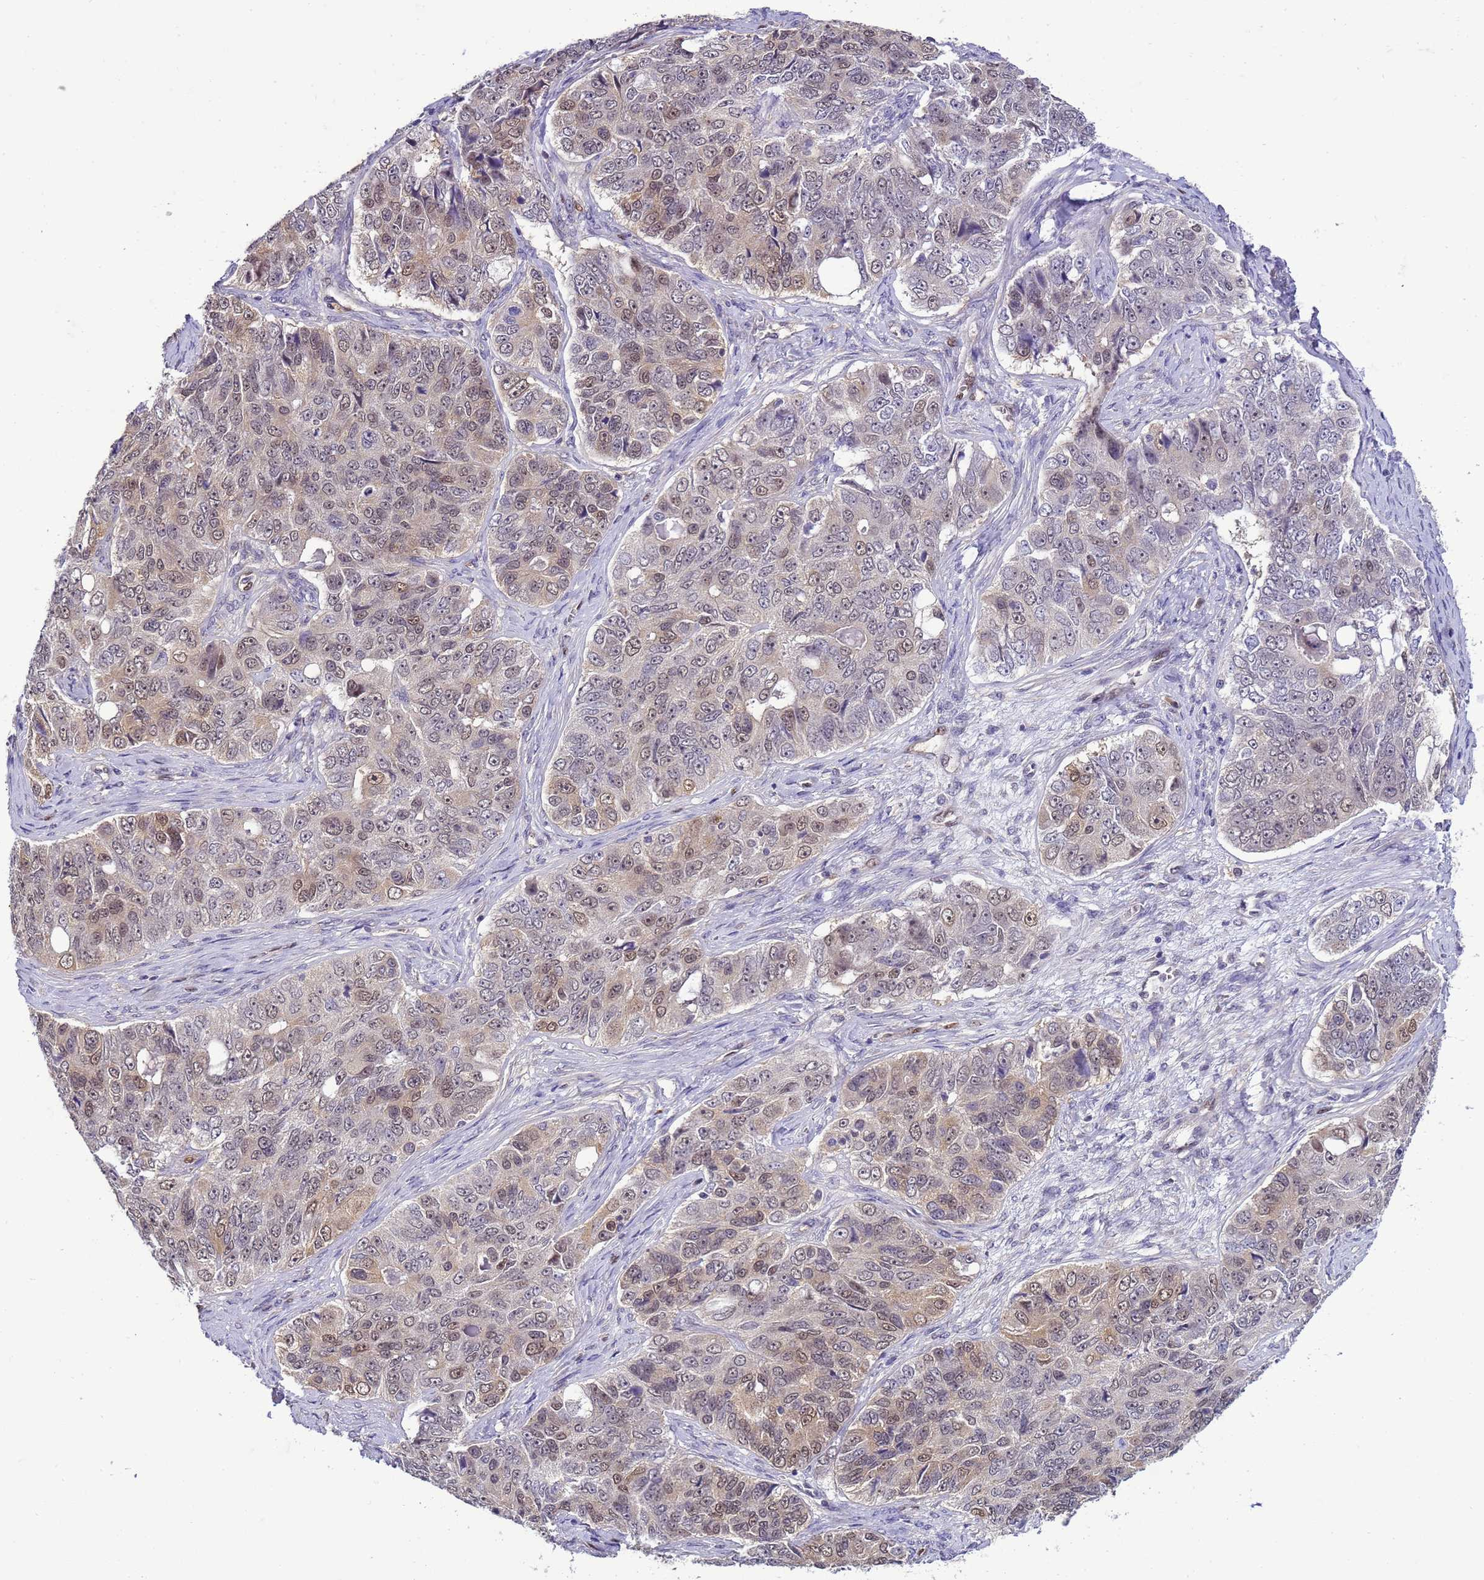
{"staining": {"intensity": "weak", "quantity": "25%-75%", "location": "nuclear"}, "tissue": "ovarian cancer", "cell_type": "Tumor cells", "image_type": "cancer", "snomed": [{"axis": "morphology", "description": "Carcinoma, endometroid"}, {"axis": "topography", "description": "Ovary"}], "caption": "Protein expression analysis of human endometroid carcinoma (ovarian) reveals weak nuclear positivity in about 25%-75% of tumor cells.", "gene": "DDI2", "patient": {"sex": "female", "age": 51}}